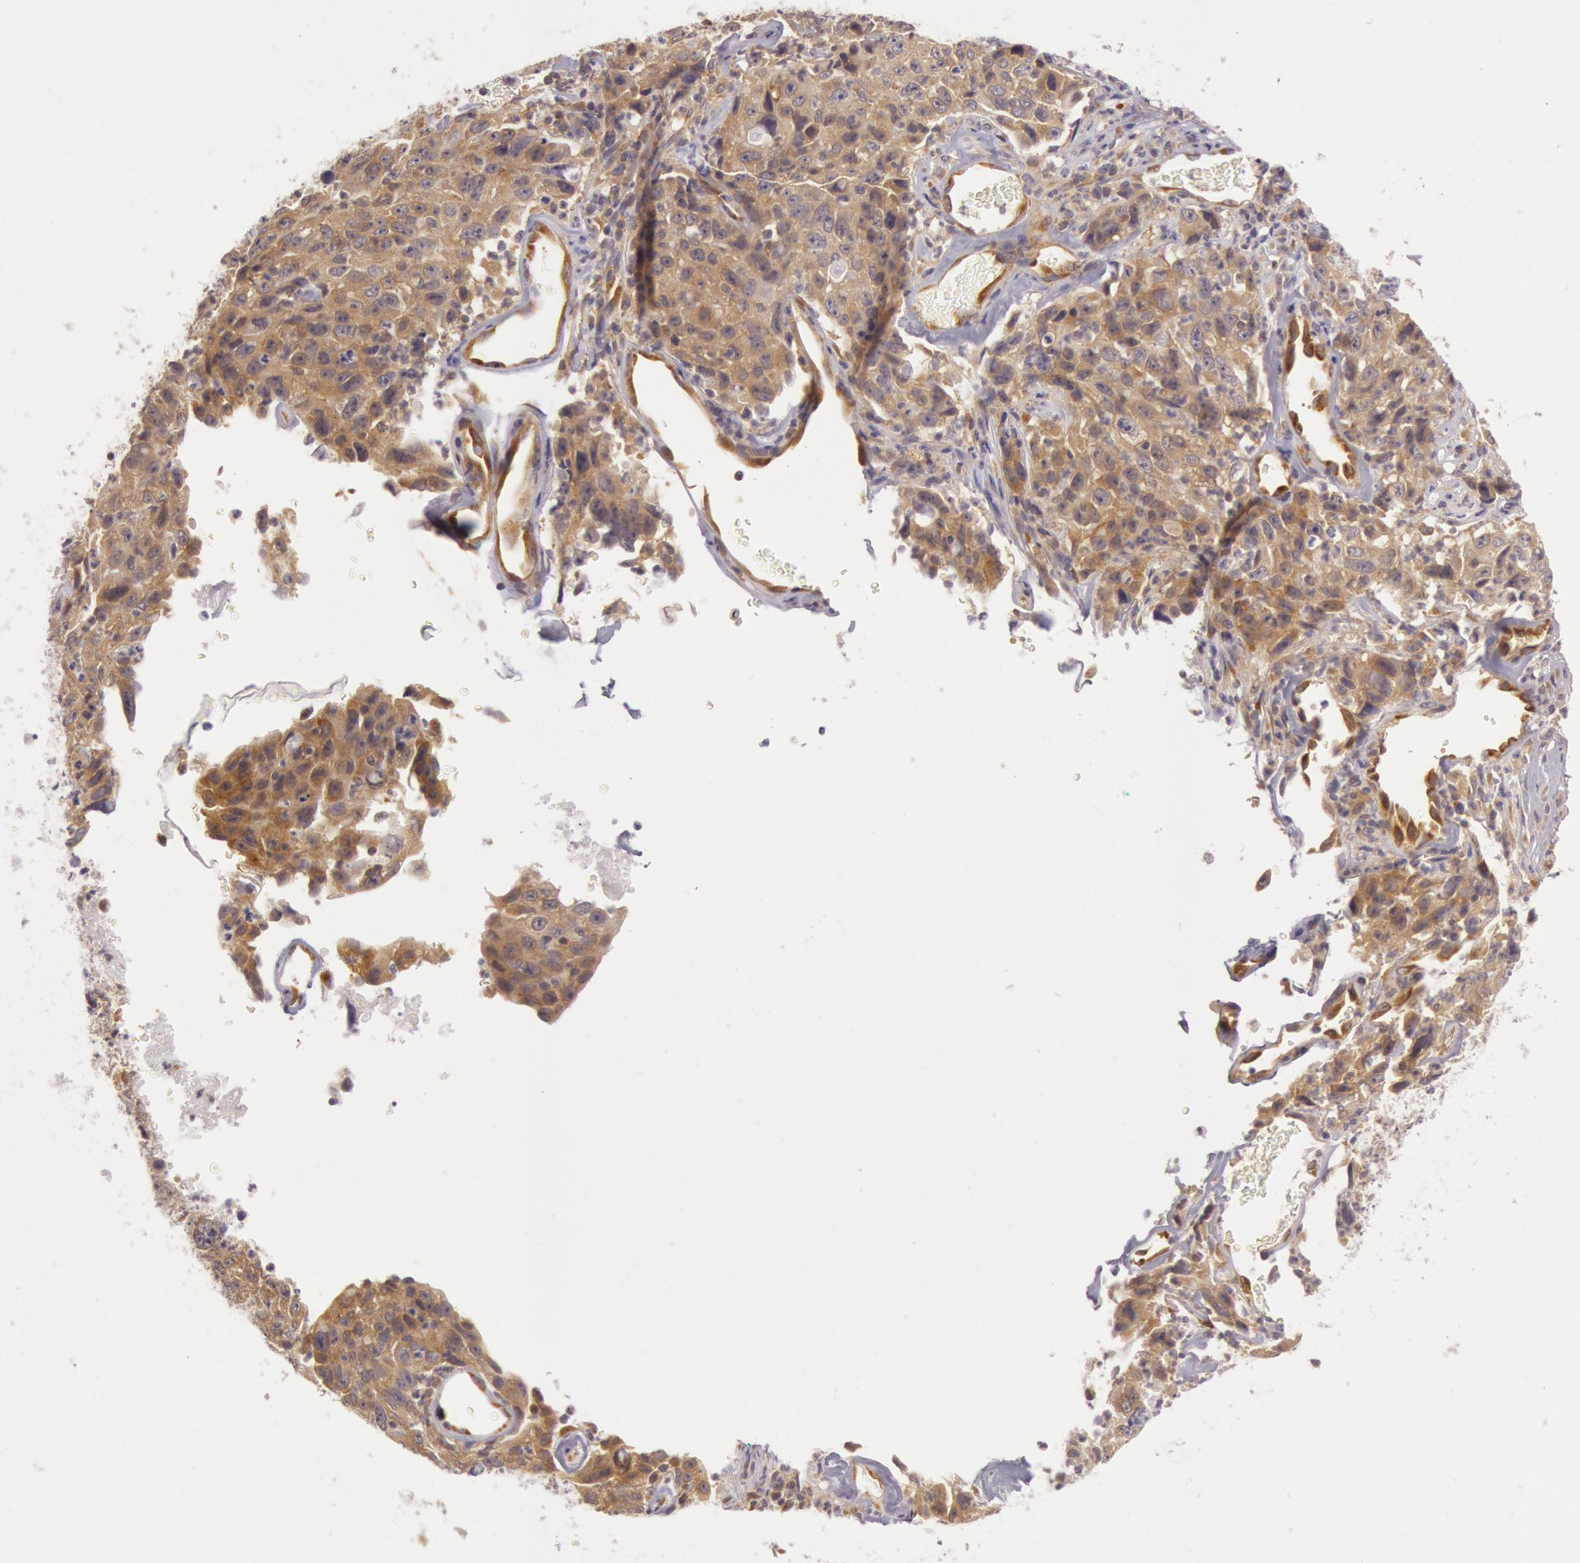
{"staining": {"intensity": "moderate", "quantity": ">75%", "location": "cytoplasmic/membranous"}, "tissue": "lung cancer", "cell_type": "Tumor cells", "image_type": "cancer", "snomed": [{"axis": "morphology", "description": "Squamous cell carcinoma, NOS"}, {"axis": "topography", "description": "Lung"}], "caption": "This image displays IHC staining of human squamous cell carcinoma (lung), with medium moderate cytoplasmic/membranous expression in approximately >75% of tumor cells.", "gene": "CHUK", "patient": {"sex": "male", "age": 64}}